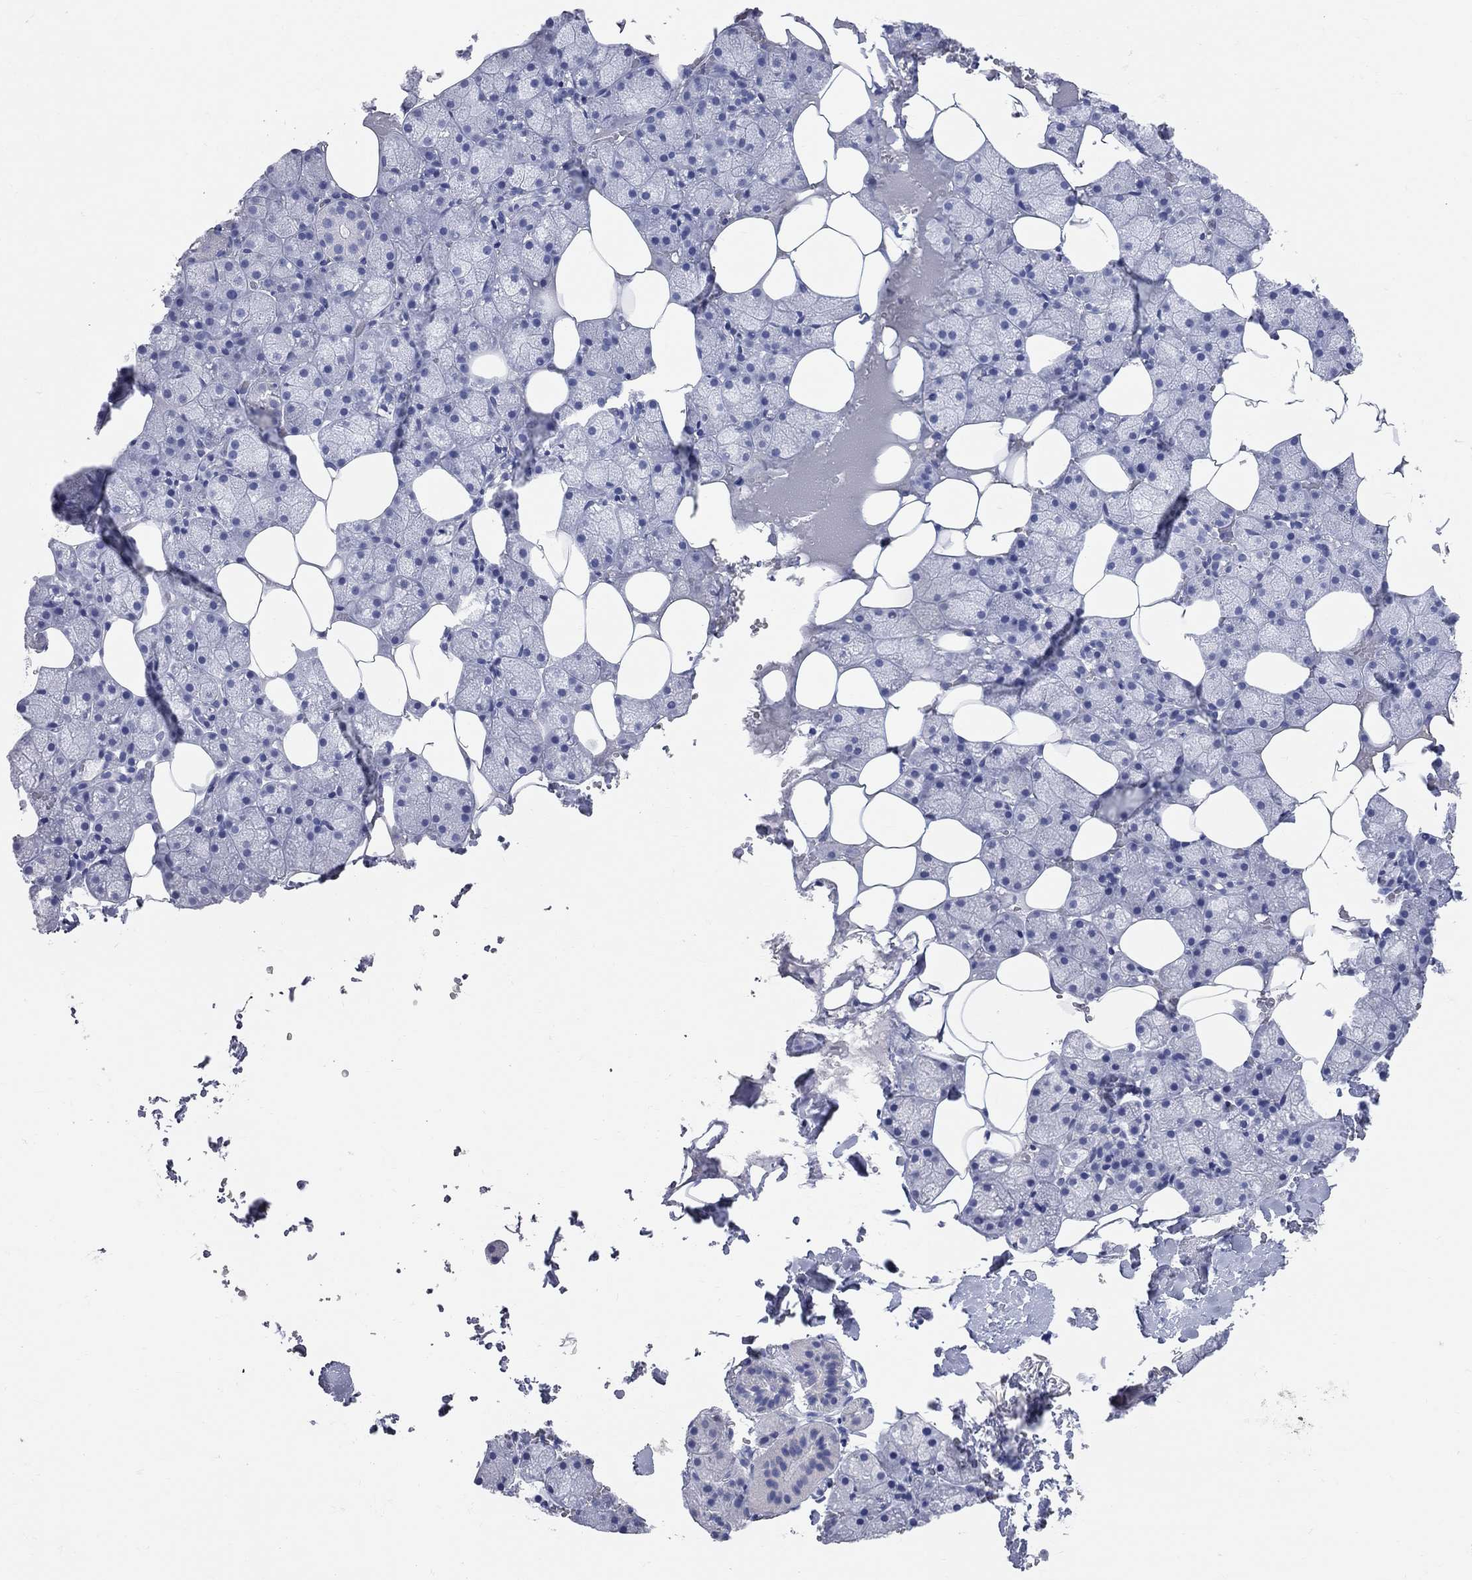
{"staining": {"intensity": "negative", "quantity": "none", "location": "none"}, "tissue": "salivary gland", "cell_type": "Glandular cells", "image_type": "normal", "snomed": [{"axis": "morphology", "description": "Normal tissue, NOS"}, {"axis": "topography", "description": "Salivary gland"}], "caption": "Glandular cells show no significant positivity in normal salivary gland. (DAB (3,3'-diaminobenzidine) IHC, high magnification).", "gene": "AOX1", "patient": {"sex": "male", "age": 38}}